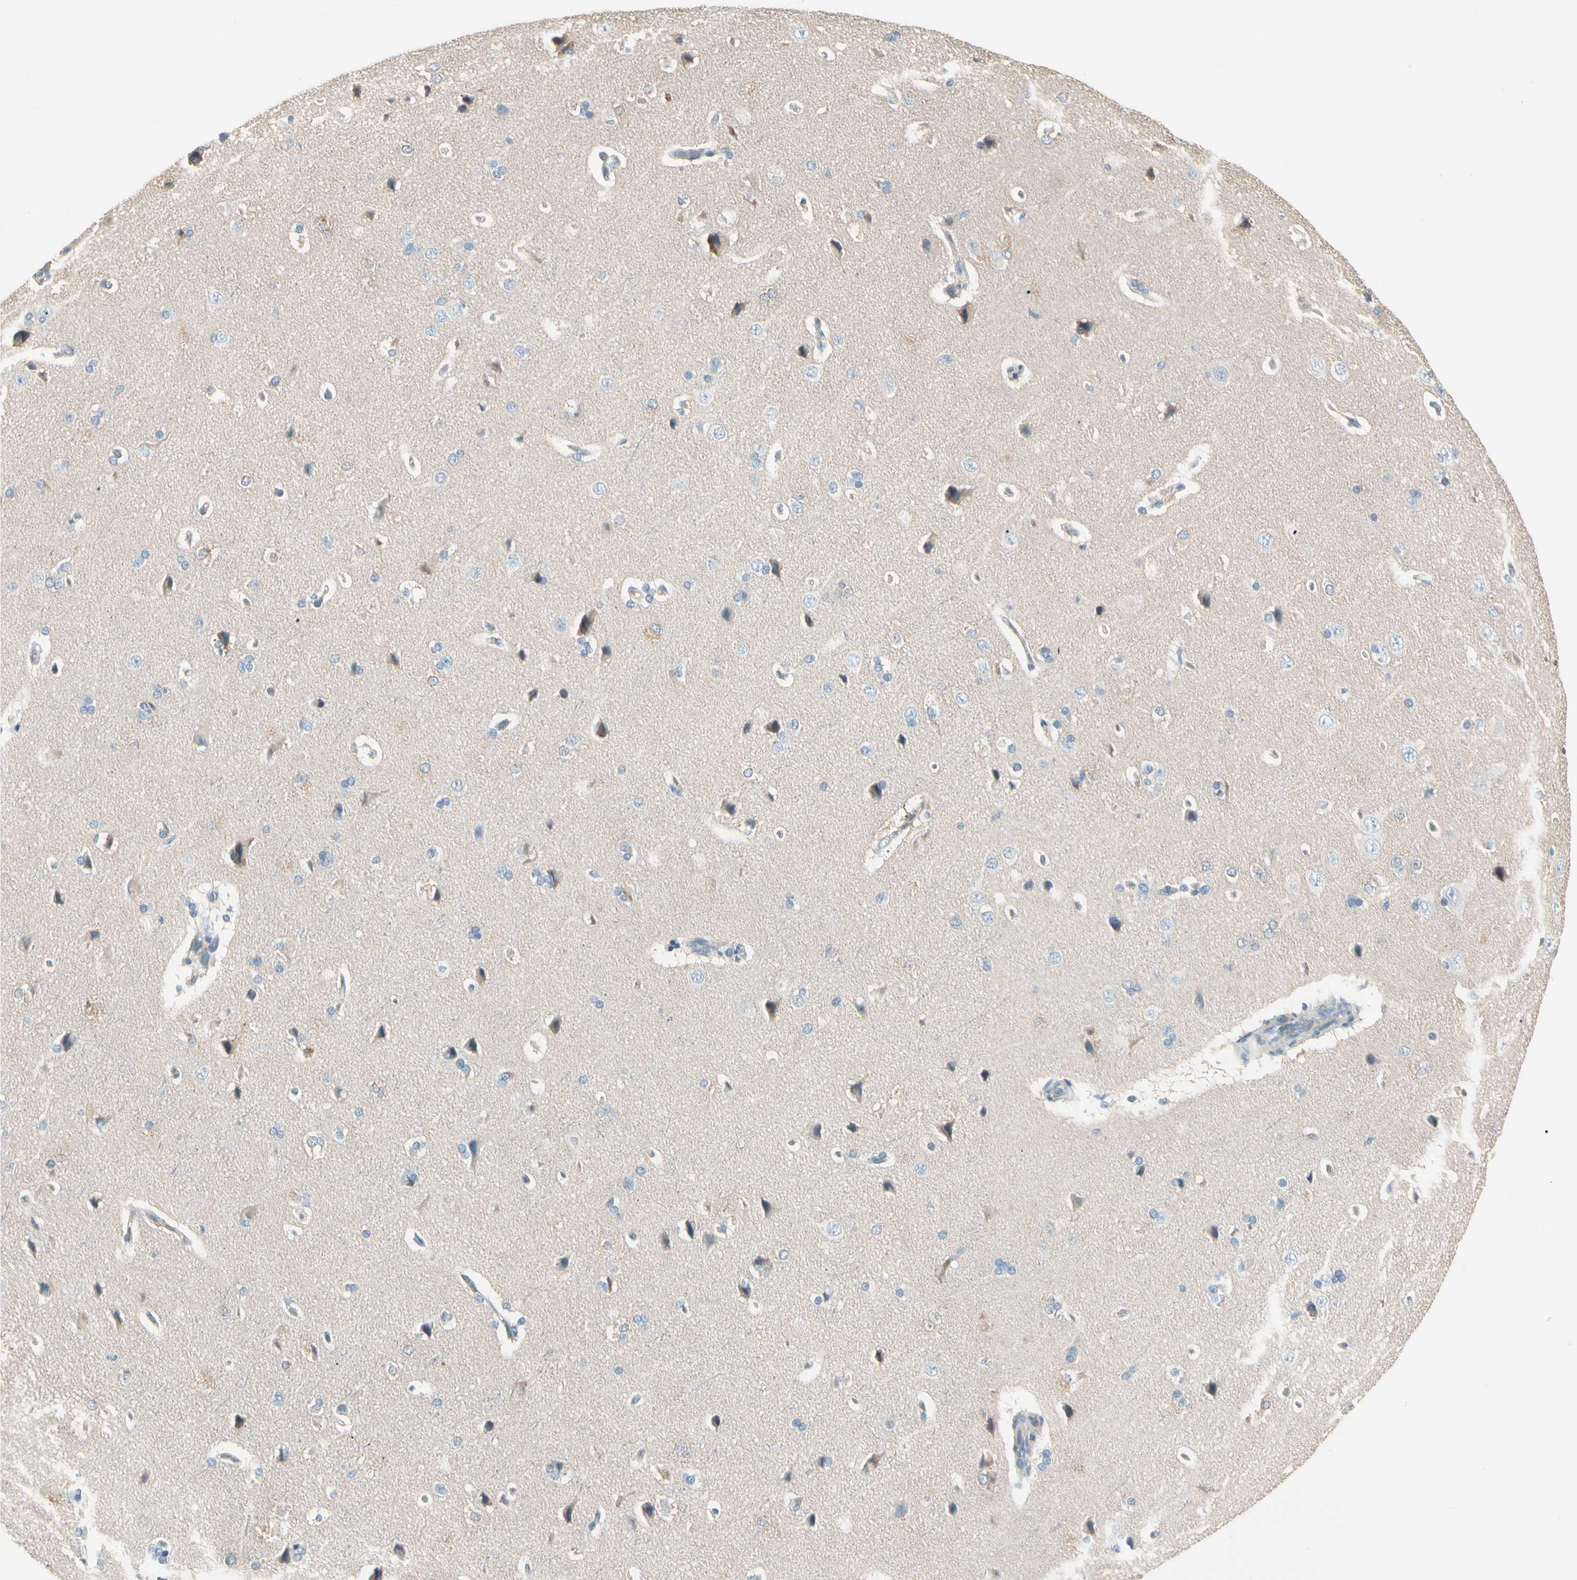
{"staining": {"intensity": "negative", "quantity": "none", "location": "none"}, "tissue": "cerebral cortex", "cell_type": "Endothelial cells", "image_type": "normal", "snomed": [{"axis": "morphology", "description": "Normal tissue, NOS"}, {"axis": "topography", "description": "Cerebral cortex"}], "caption": "An IHC photomicrograph of unremarkable cerebral cortex is shown. There is no staining in endothelial cells of cerebral cortex. (Stains: DAB immunohistochemistry with hematoxylin counter stain, Microscopy: brightfield microscopy at high magnification).", "gene": "DUSP12", "patient": {"sex": "male", "age": 62}}